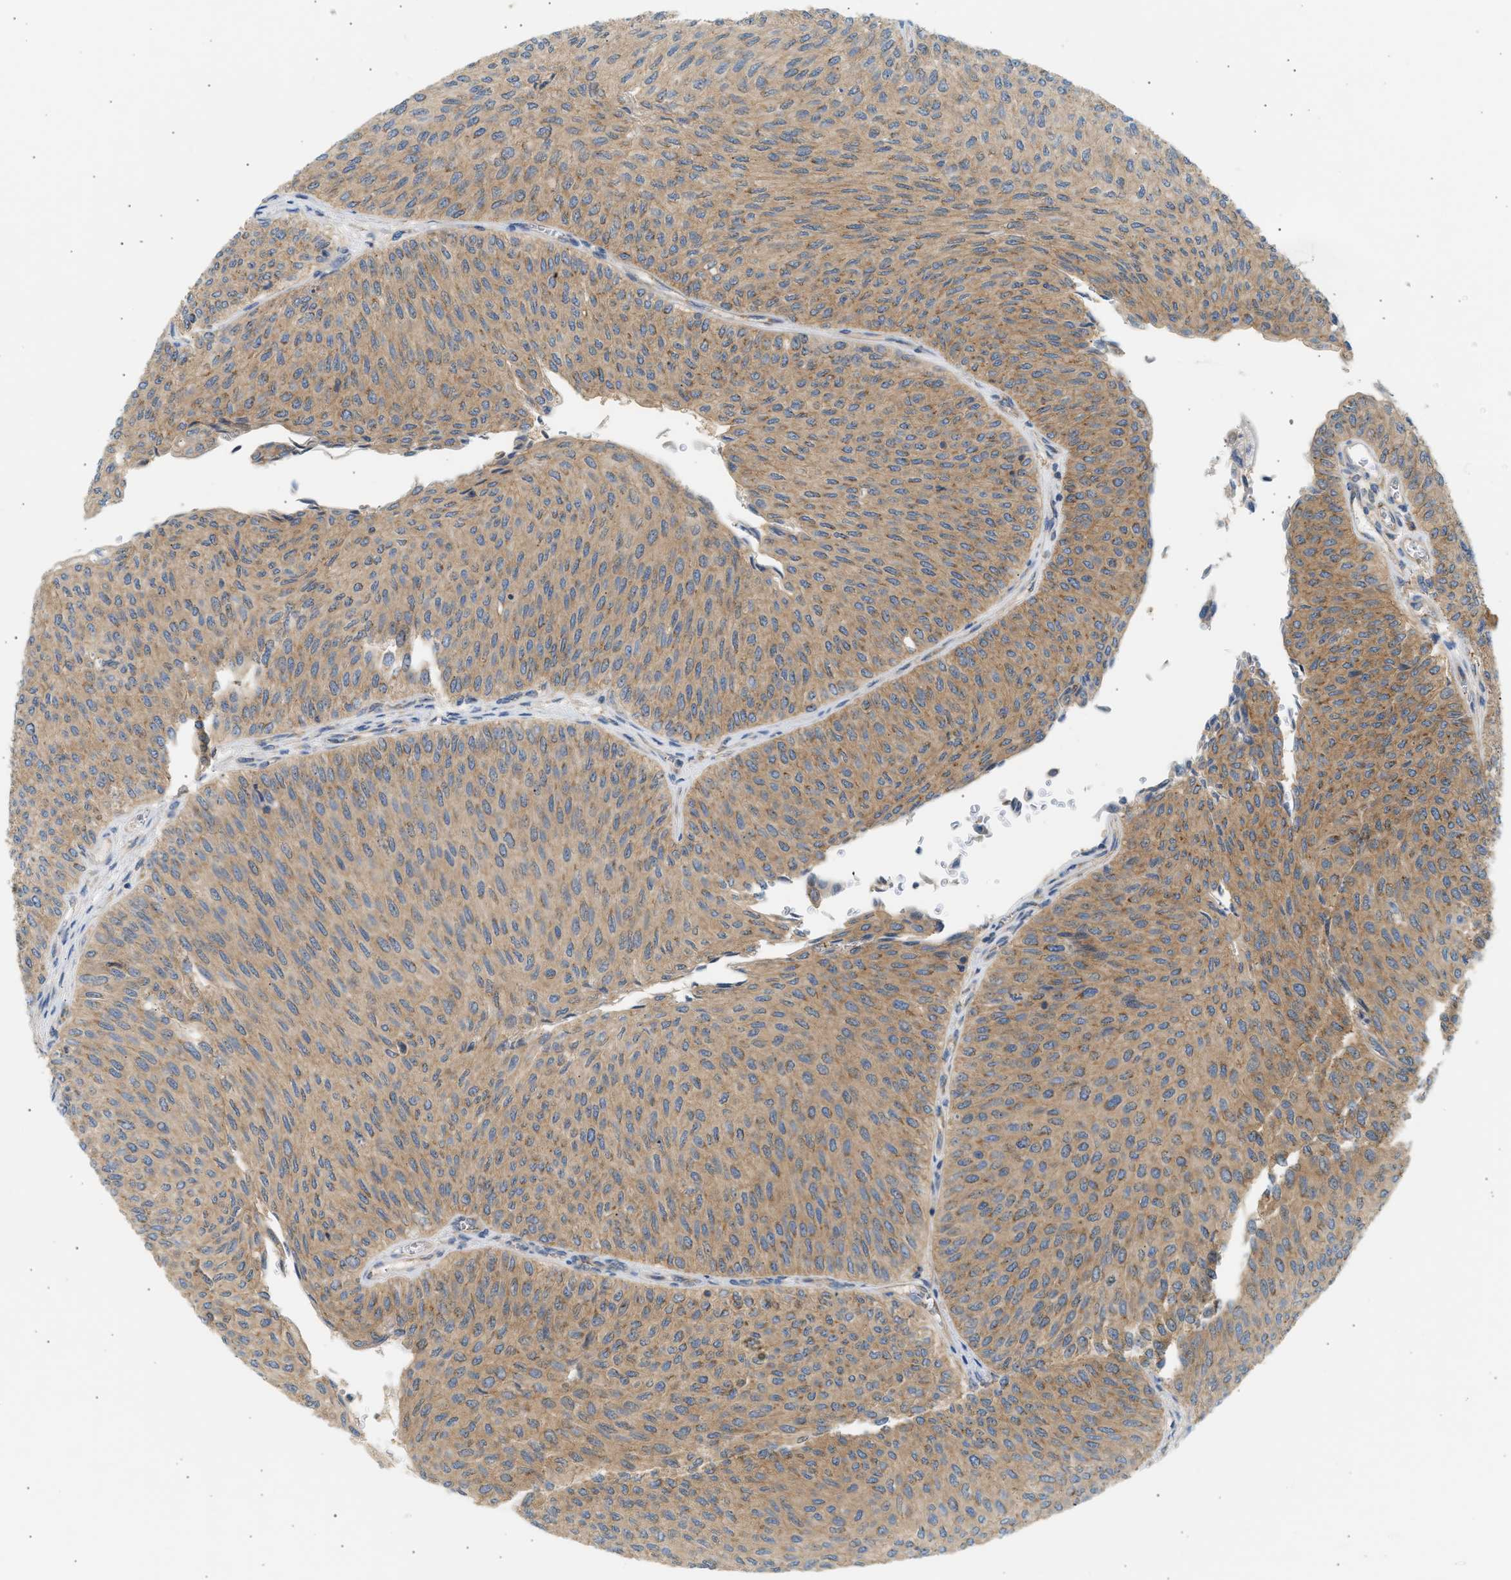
{"staining": {"intensity": "moderate", "quantity": ">75%", "location": "cytoplasmic/membranous"}, "tissue": "urothelial cancer", "cell_type": "Tumor cells", "image_type": "cancer", "snomed": [{"axis": "morphology", "description": "Urothelial carcinoma, Low grade"}, {"axis": "topography", "description": "Urinary bladder"}], "caption": "A brown stain shows moderate cytoplasmic/membranous positivity of a protein in low-grade urothelial carcinoma tumor cells. (Brightfield microscopy of DAB IHC at high magnification).", "gene": "PAFAH1B1", "patient": {"sex": "male", "age": 78}}